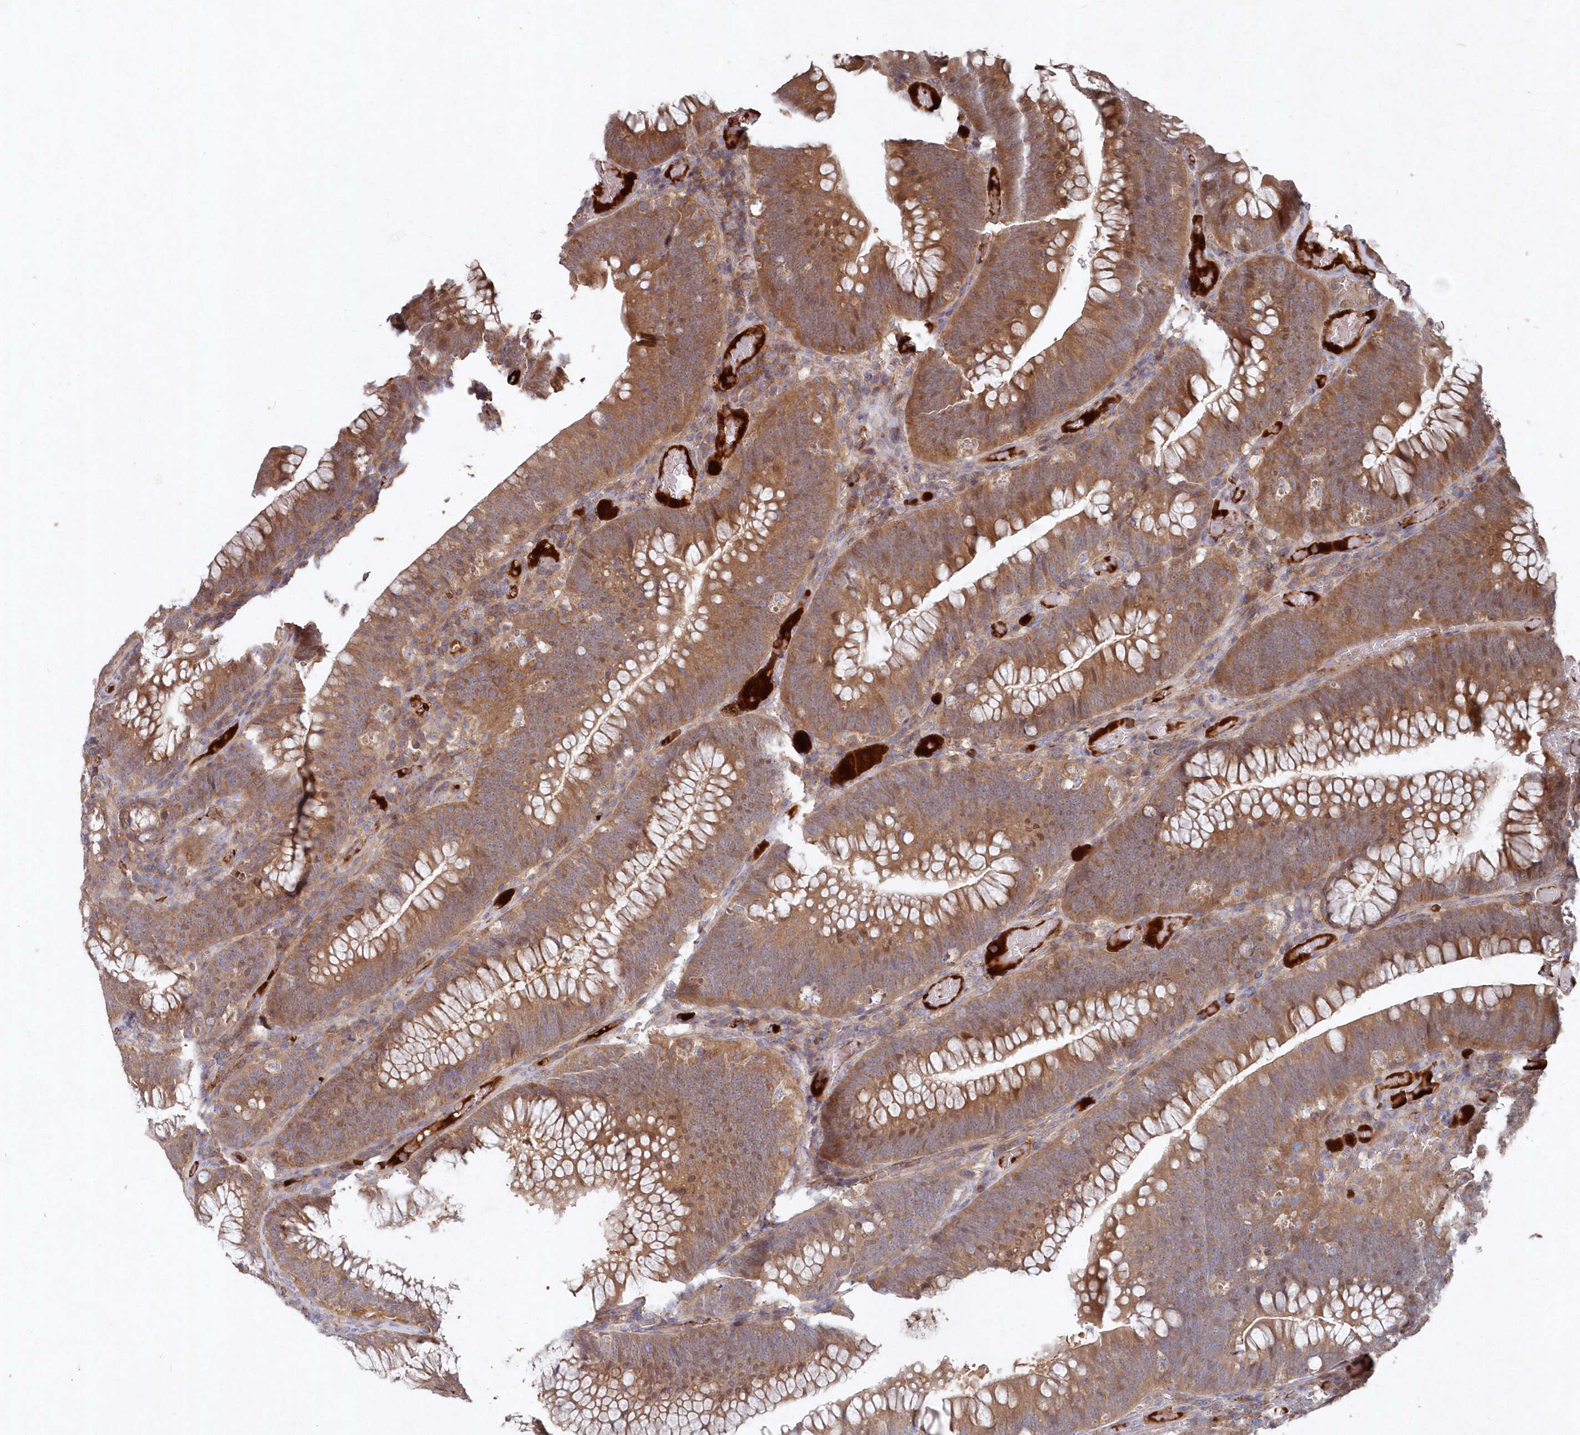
{"staining": {"intensity": "moderate", "quantity": ">75%", "location": "cytoplasmic/membranous"}, "tissue": "colorectal cancer", "cell_type": "Tumor cells", "image_type": "cancer", "snomed": [{"axis": "morphology", "description": "Normal tissue, NOS"}, {"axis": "topography", "description": "Colon"}], "caption": "The immunohistochemical stain highlights moderate cytoplasmic/membranous staining in tumor cells of colorectal cancer tissue.", "gene": "ABHD14B", "patient": {"sex": "female", "age": 82}}